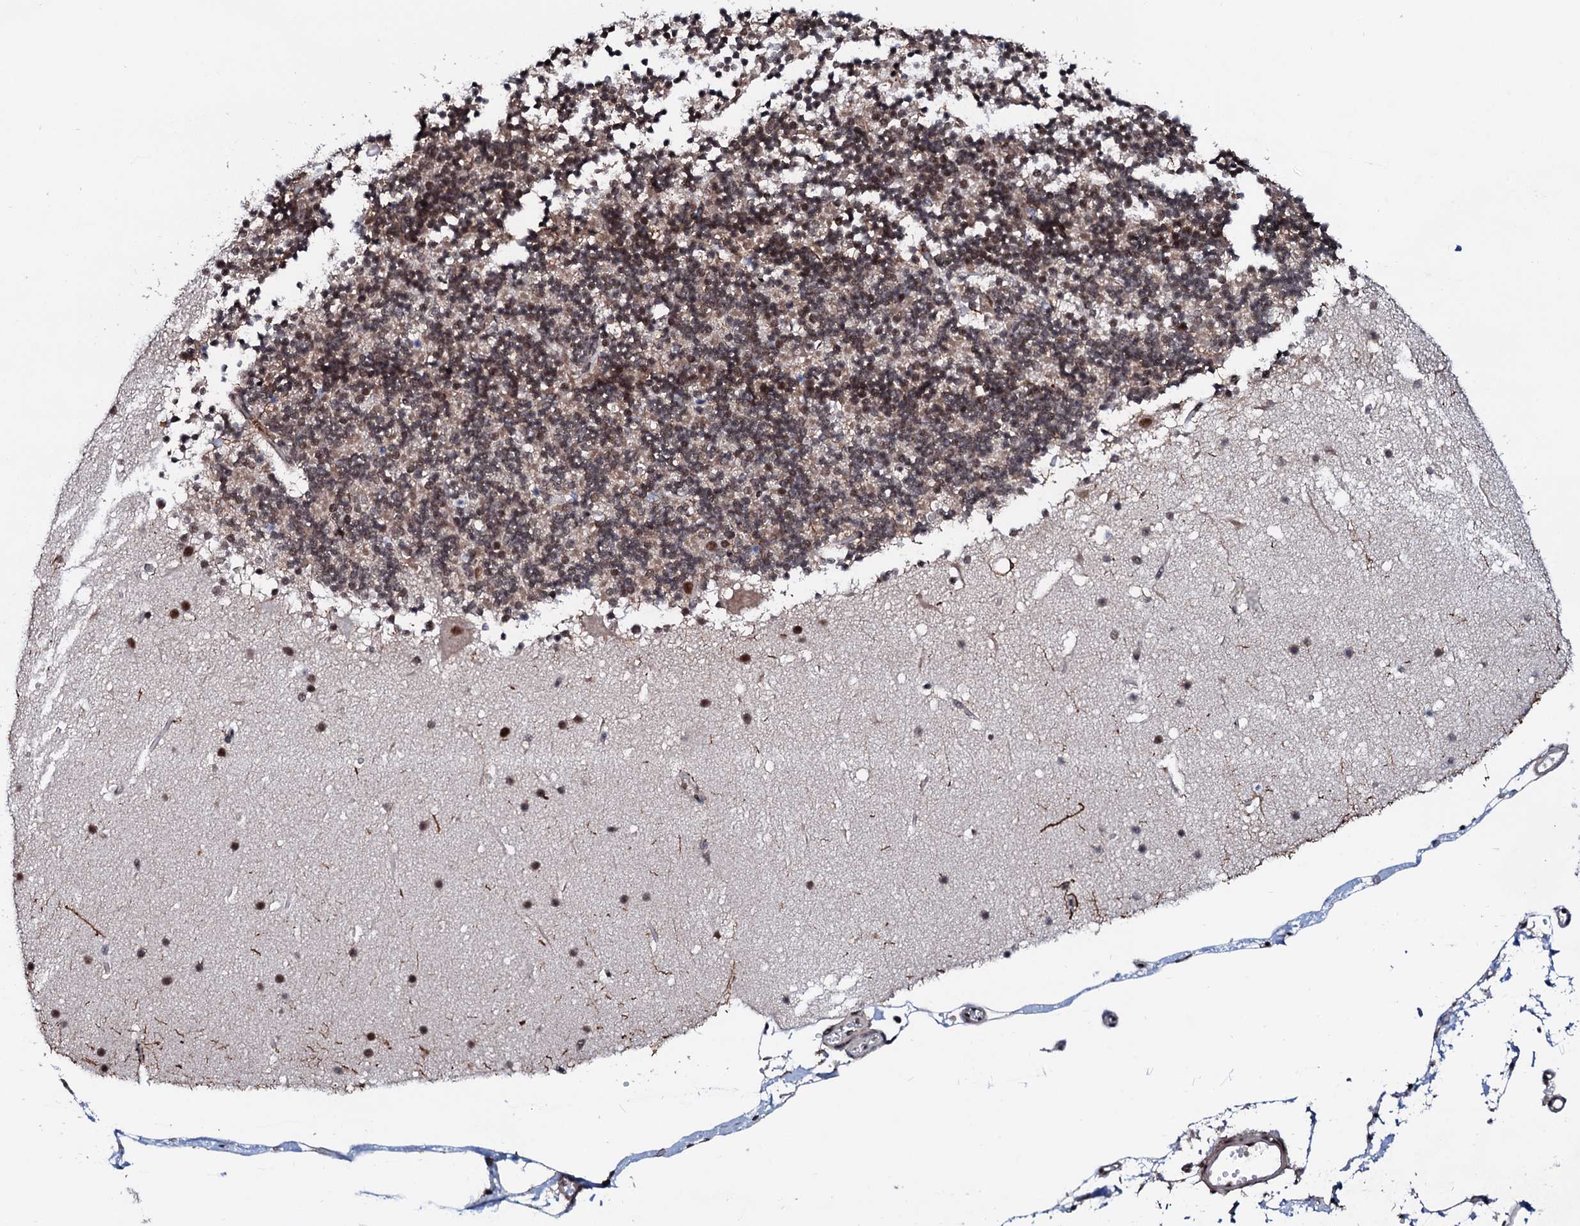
{"staining": {"intensity": "moderate", "quantity": "25%-75%", "location": "nuclear"}, "tissue": "cerebellum", "cell_type": "Cells in granular layer", "image_type": "normal", "snomed": [{"axis": "morphology", "description": "Normal tissue, NOS"}, {"axis": "topography", "description": "Cerebellum"}], "caption": "IHC histopathology image of unremarkable cerebellum: cerebellum stained using immunohistochemistry (IHC) displays medium levels of moderate protein expression localized specifically in the nuclear of cells in granular layer, appearing as a nuclear brown color.", "gene": "PRPF18", "patient": {"sex": "male", "age": 57}}